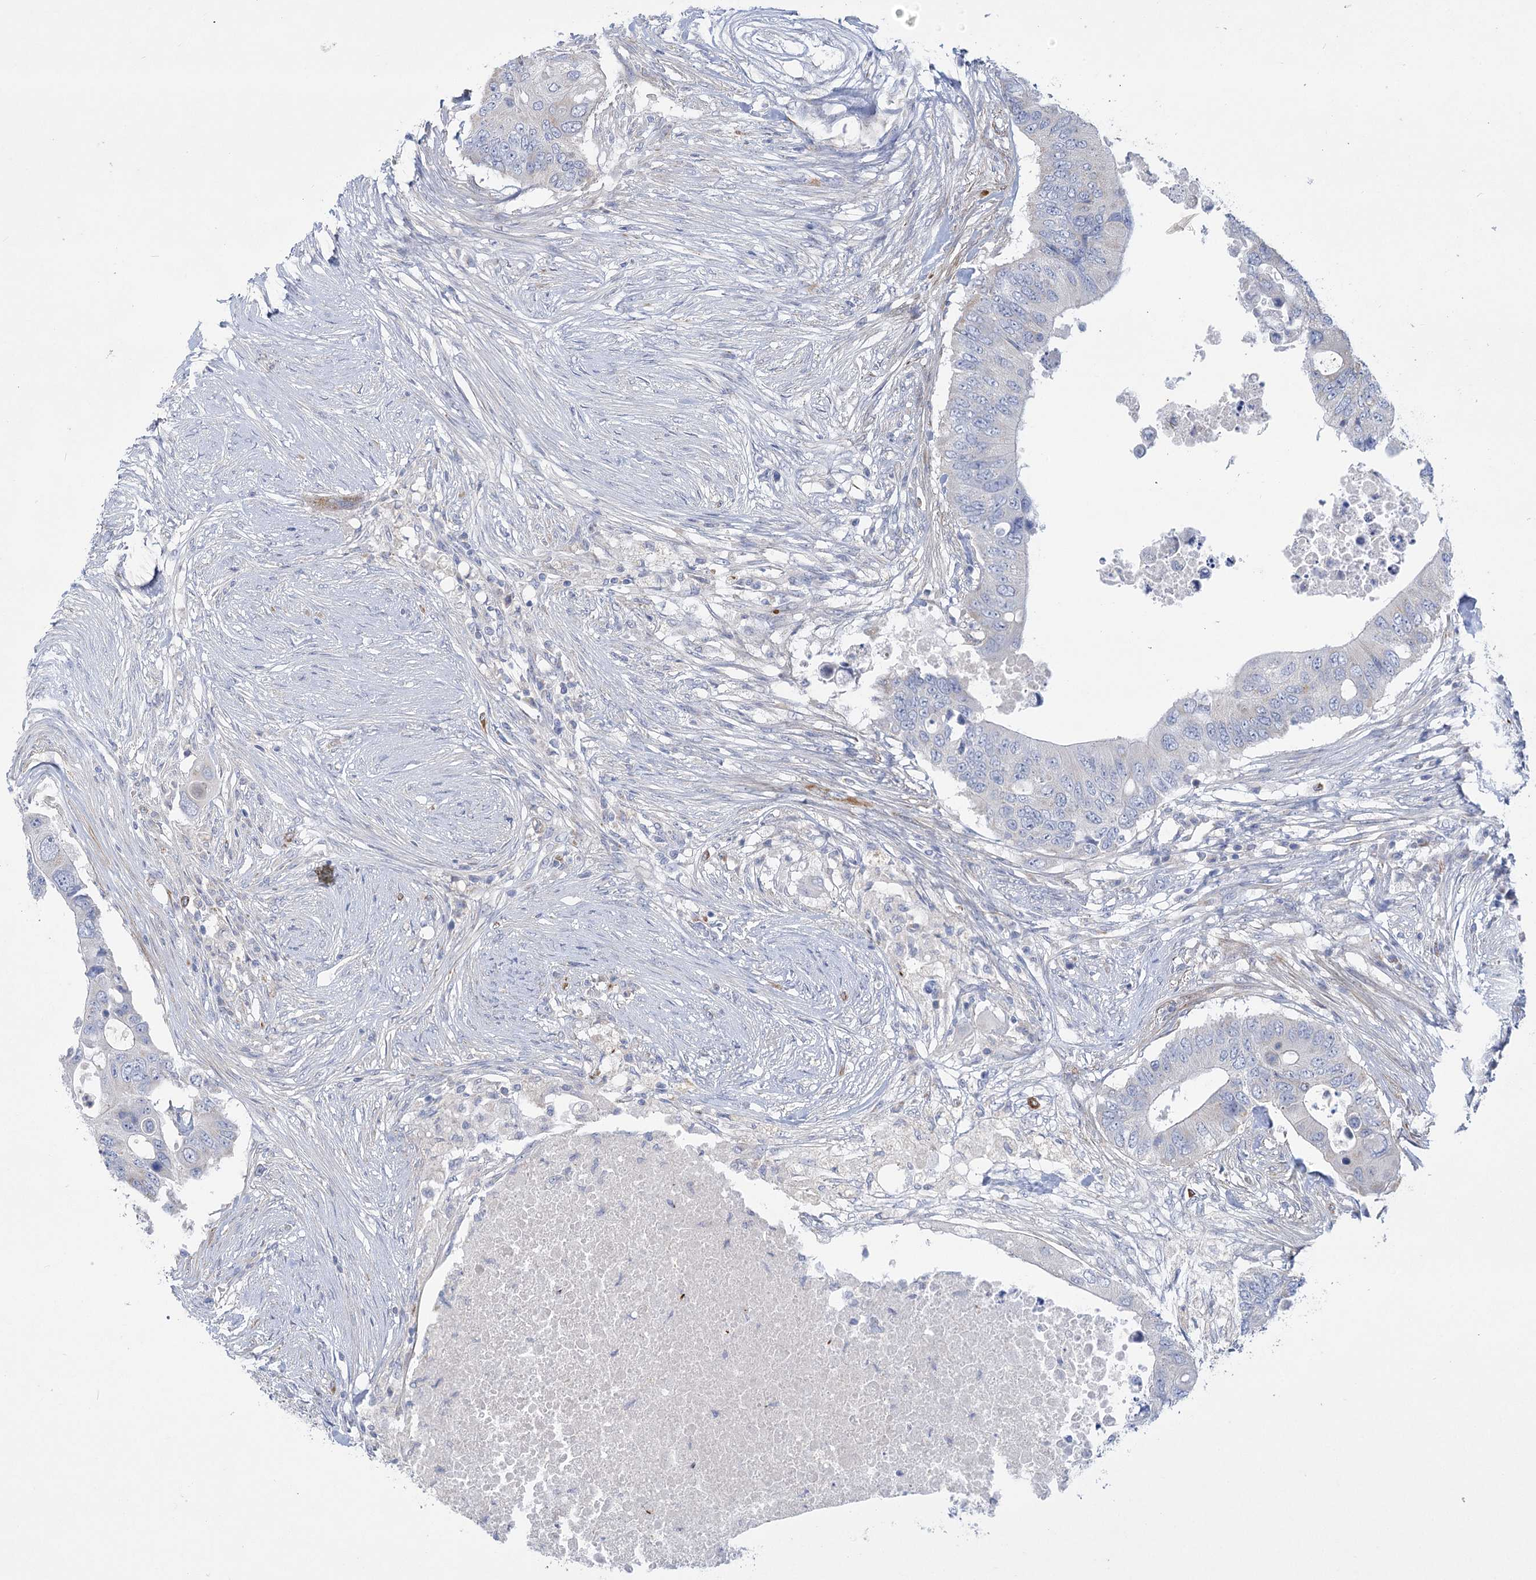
{"staining": {"intensity": "negative", "quantity": "none", "location": "none"}, "tissue": "colorectal cancer", "cell_type": "Tumor cells", "image_type": "cancer", "snomed": [{"axis": "morphology", "description": "Adenocarcinoma, NOS"}, {"axis": "topography", "description": "Colon"}], "caption": "Immunohistochemical staining of colorectal cancer displays no significant expression in tumor cells.", "gene": "DHTKD1", "patient": {"sex": "male", "age": 71}}